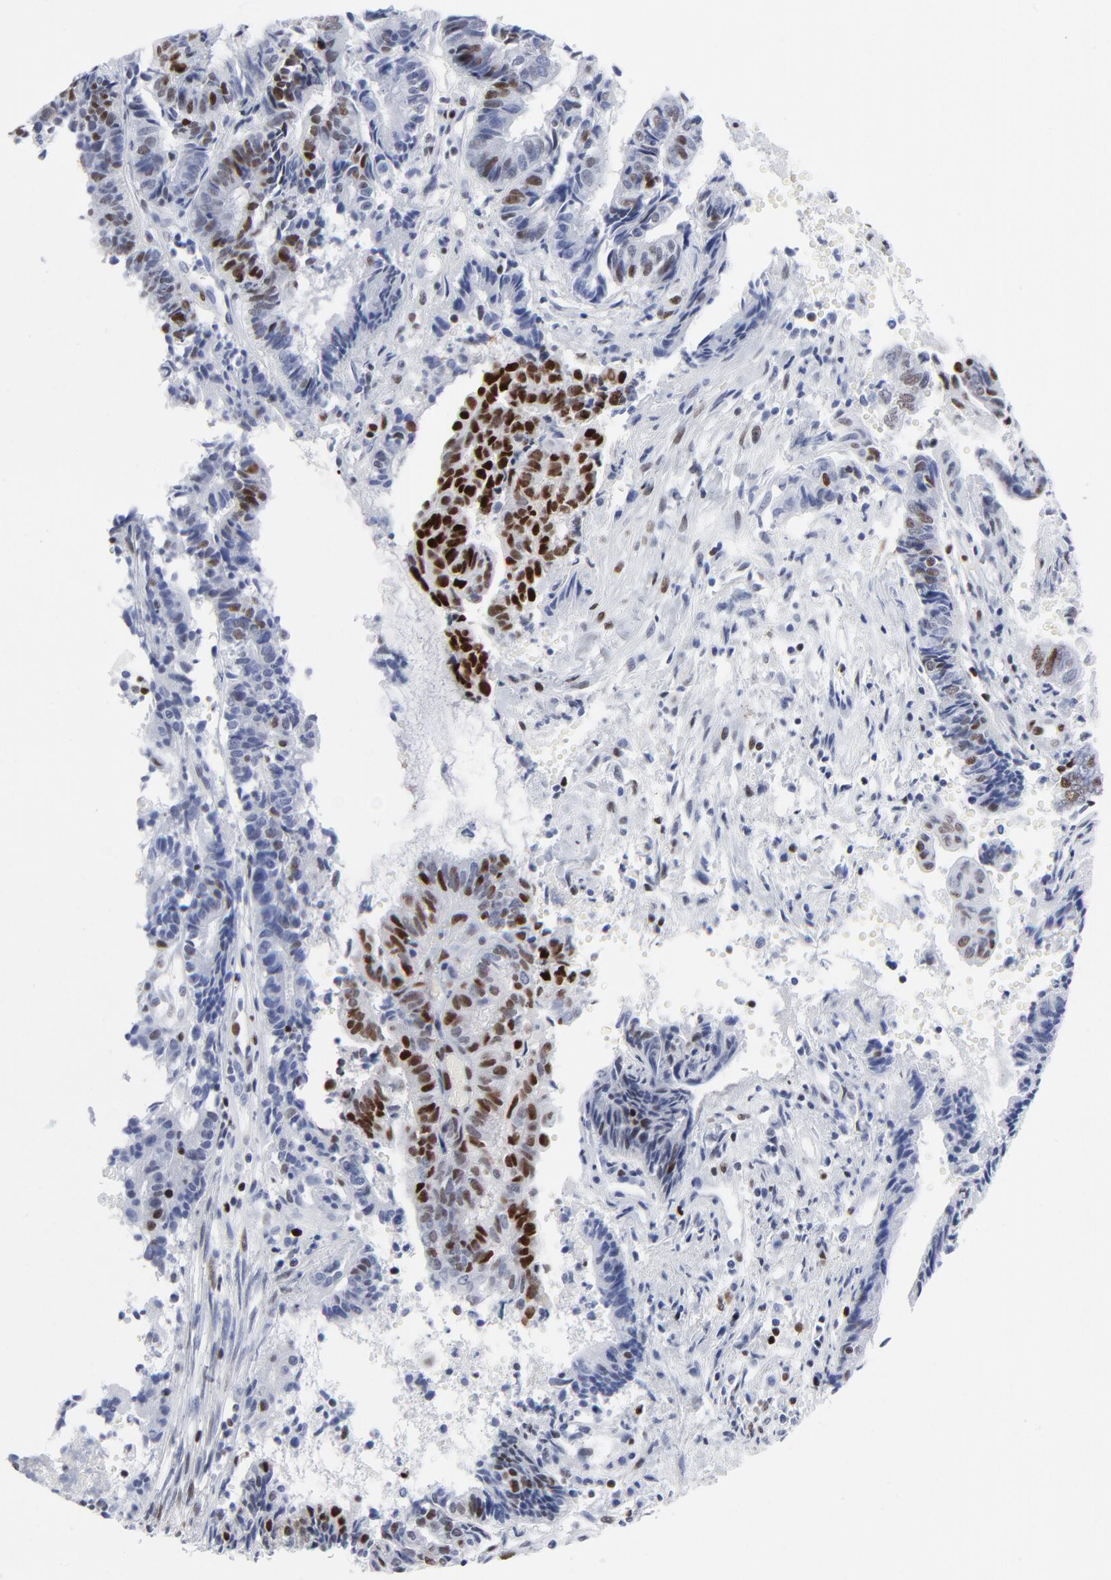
{"staining": {"intensity": "strong", "quantity": "25%-75%", "location": "nuclear"}, "tissue": "endometrial cancer", "cell_type": "Tumor cells", "image_type": "cancer", "snomed": [{"axis": "morphology", "description": "Adenocarcinoma, NOS"}, {"axis": "topography", "description": "Uterus"}, {"axis": "topography", "description": "Endometrium"}], "caption": "Immunohistochemical staining of human adenocarcinoma (endometrial) demonstrates strong nuclear protein staining in approximately 25%-75% of tumor cells.", "gene": "JUN", "patient": {"sex": "female", "age": 70}}